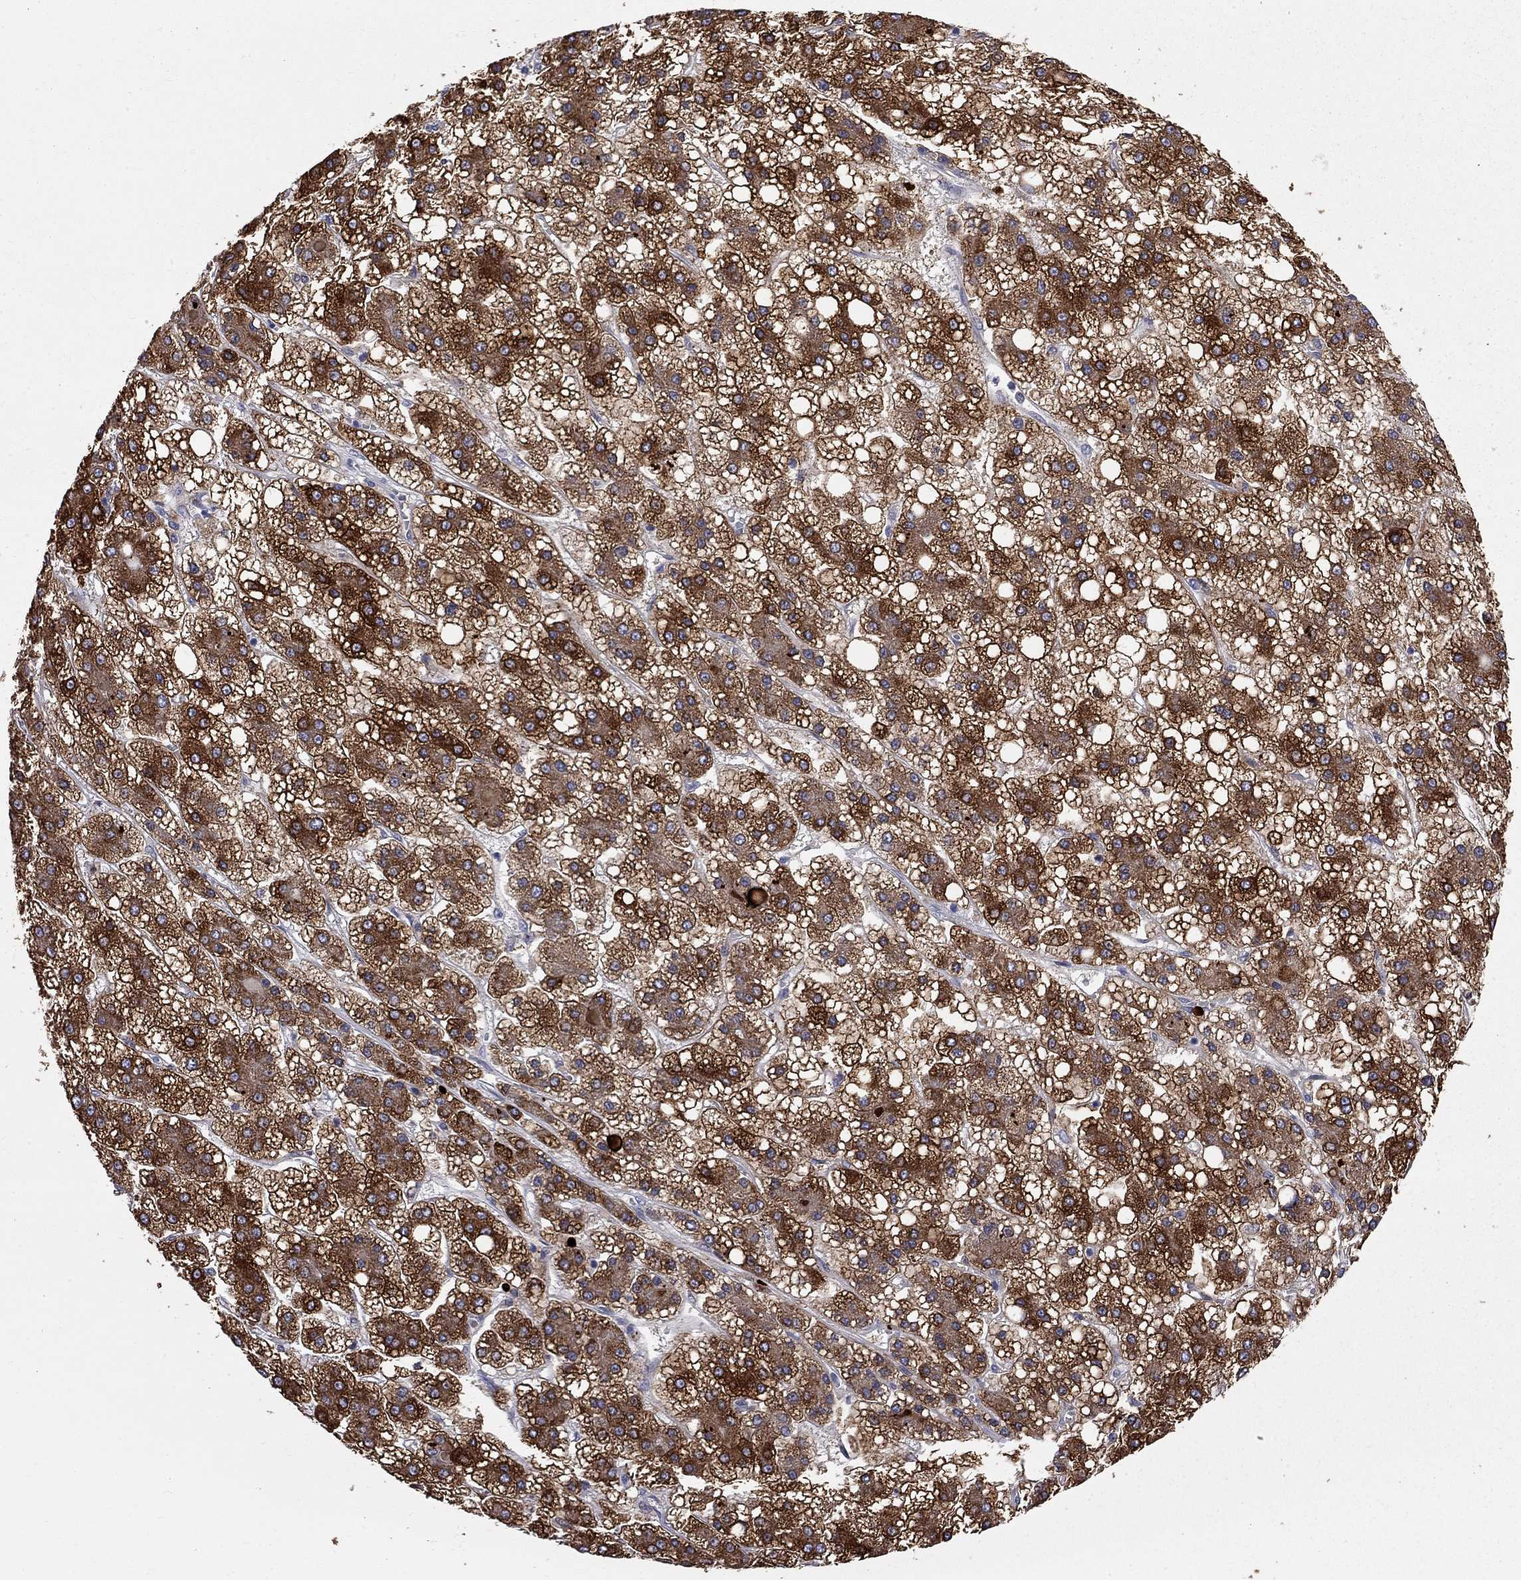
{"staining": {"intensity": "strong", "quantity": ">75%", "location": "cytoplasmic/membranous"}, "tissue": "liver cancer", "cell_type": "Tumor cells", "image_type": "cancer", "snomed": [{"axis": "morphology", "description": "Carcinoma, Hepatocellular, NOS"}, {"axis": "topography", "description": "Liver"}], "caption": "Protein expression analysis of liver cancer (hepatocellular carcinoma) exhibits strong cytoplasmic/membranous positivity in approximately >75% of tumor cells. The staining was performed using DAB (3,3'-diaminobenzidine) to visualize the protein expression in brown, while the nuclei were stained in blue with hematoxylin (Magnification: 20x).", "gene": "ACSL1", "patient": {"sex": "male", "age": 73}}